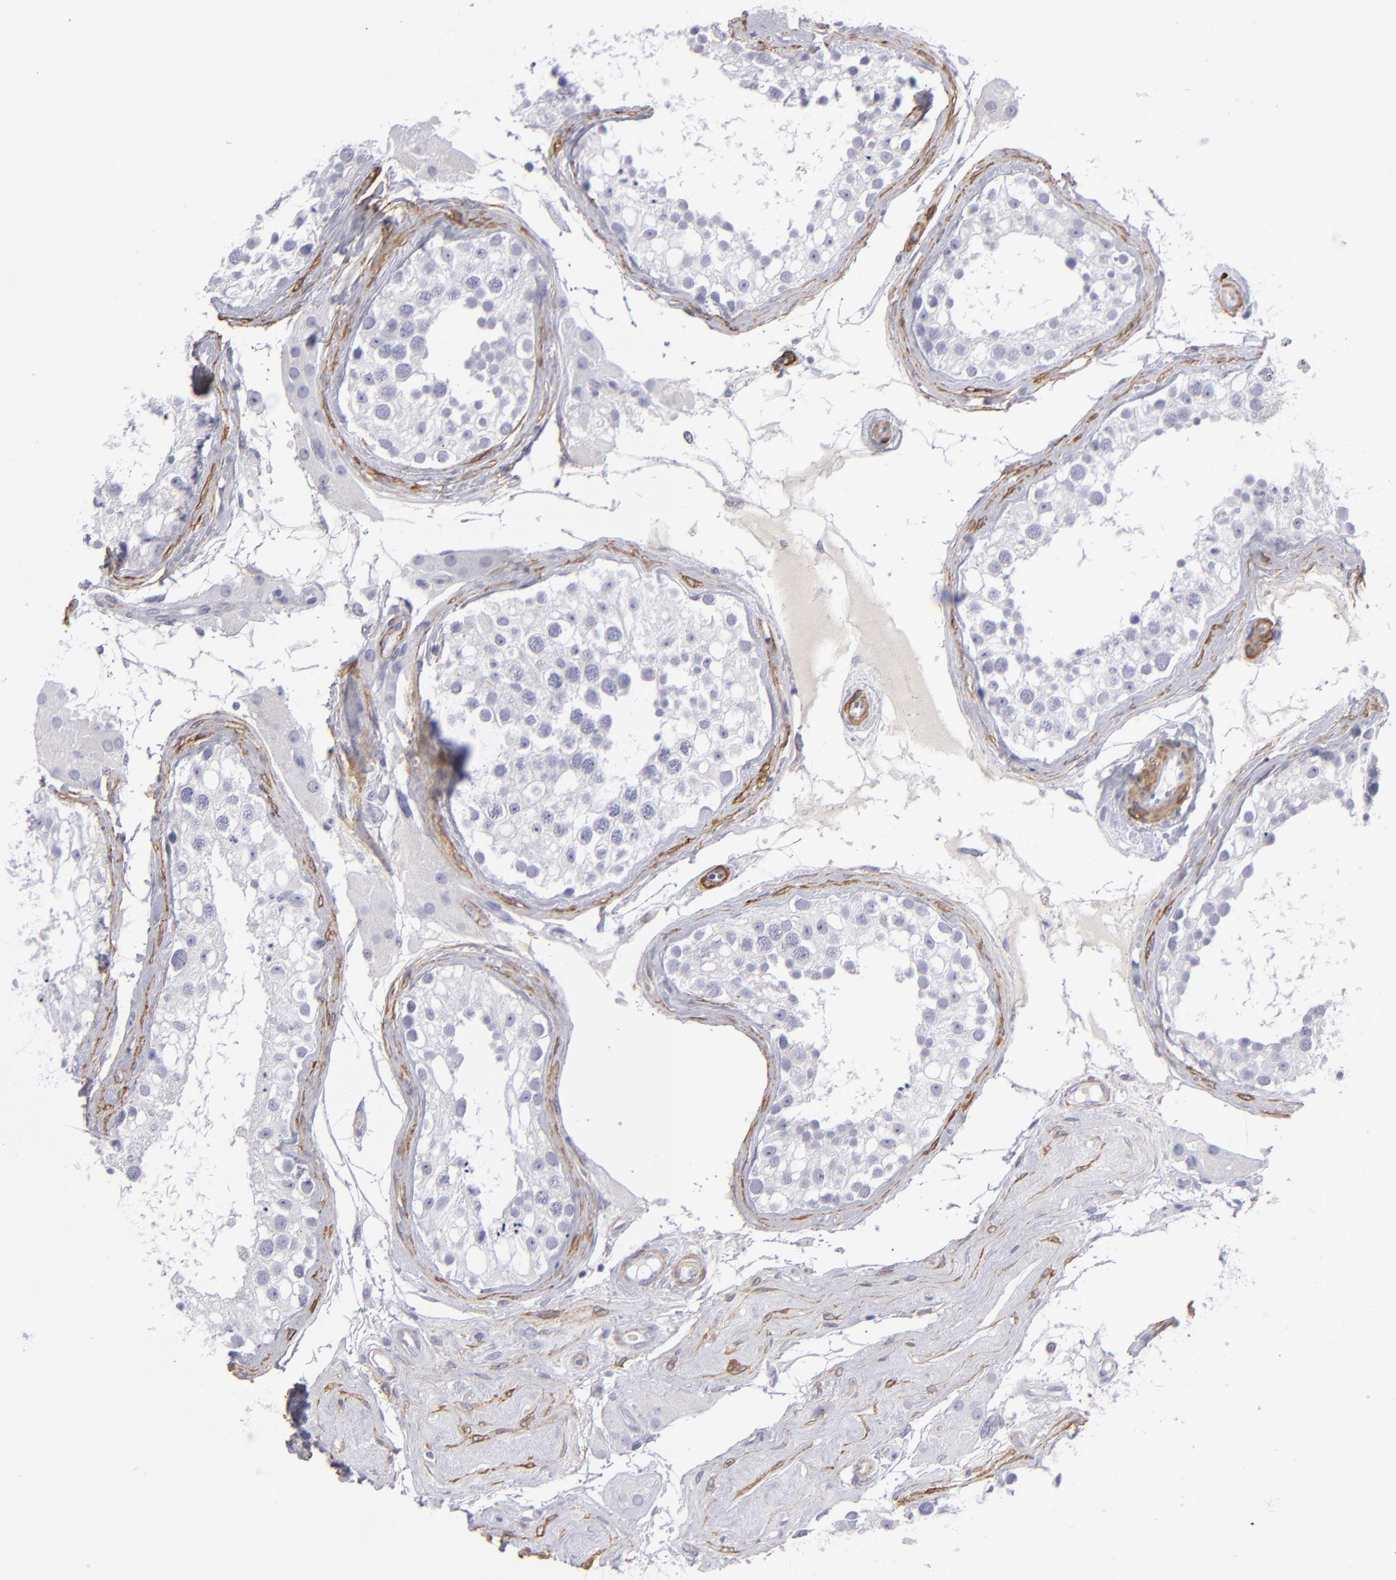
{"staining": {"intensity": "negative", "quantity": "none", "location": "none"}, "tissue": "testis", "cell_type": "Cells in seminiferous ducts", "image_type": "normal", "snomed": [{"axis": "morphology", "description": "Normal tissue, NOS"}, {"axis": "topography", "description": "Testis"}], "caption": "The IHC histopathology image has no significant staining in cells in seminiferous ducts of testis.", "gene": "MYH11", "patient": {"sex": "male", "age": 68}}